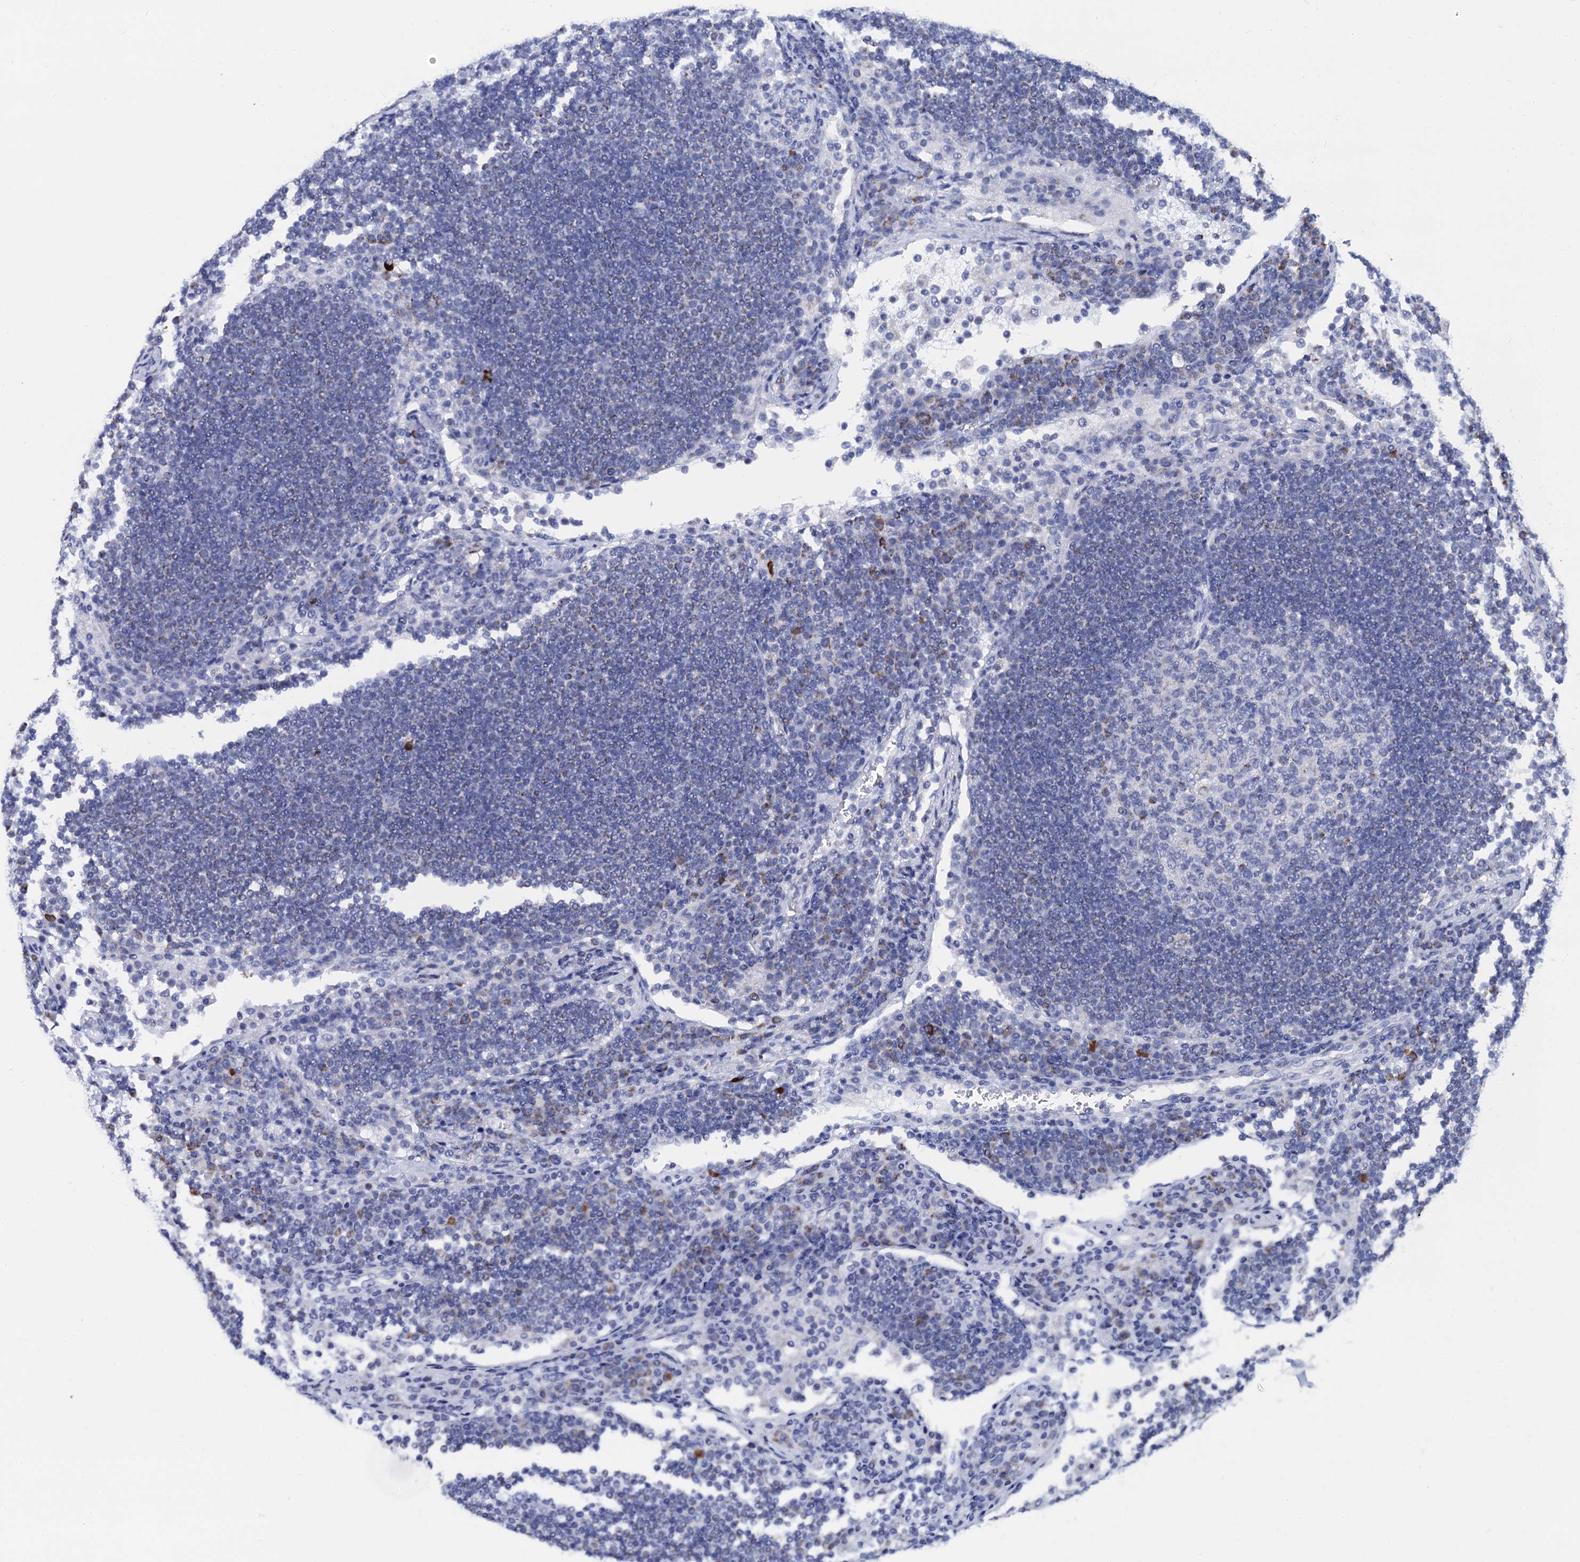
{"staining": {"intensity": "negative", "quantity": "none", "location": "none"}, "tissue": "lymph node", "cell_type": "Germinal center cells", "image_type": "normal", "snomed": [{"axis": "morphology", "description": "Normal tissue, NOS"}, {"axis": "topography", "description": "Lymph node"}], "caption": "Immunohistochemistry (IHC) image of unremarkable human lymph node stained for a protein (brown), which shows no staining in germinal center cells. Brightfield microscopy of immunohistochemistry (IHC) stained with DAB (3,3'-diaminobenzidine) (brown) and hematoxylin (blue), captured at high magnification.", "gene": "ACADSB", "patient": {"sex": "female", "age": 53}}